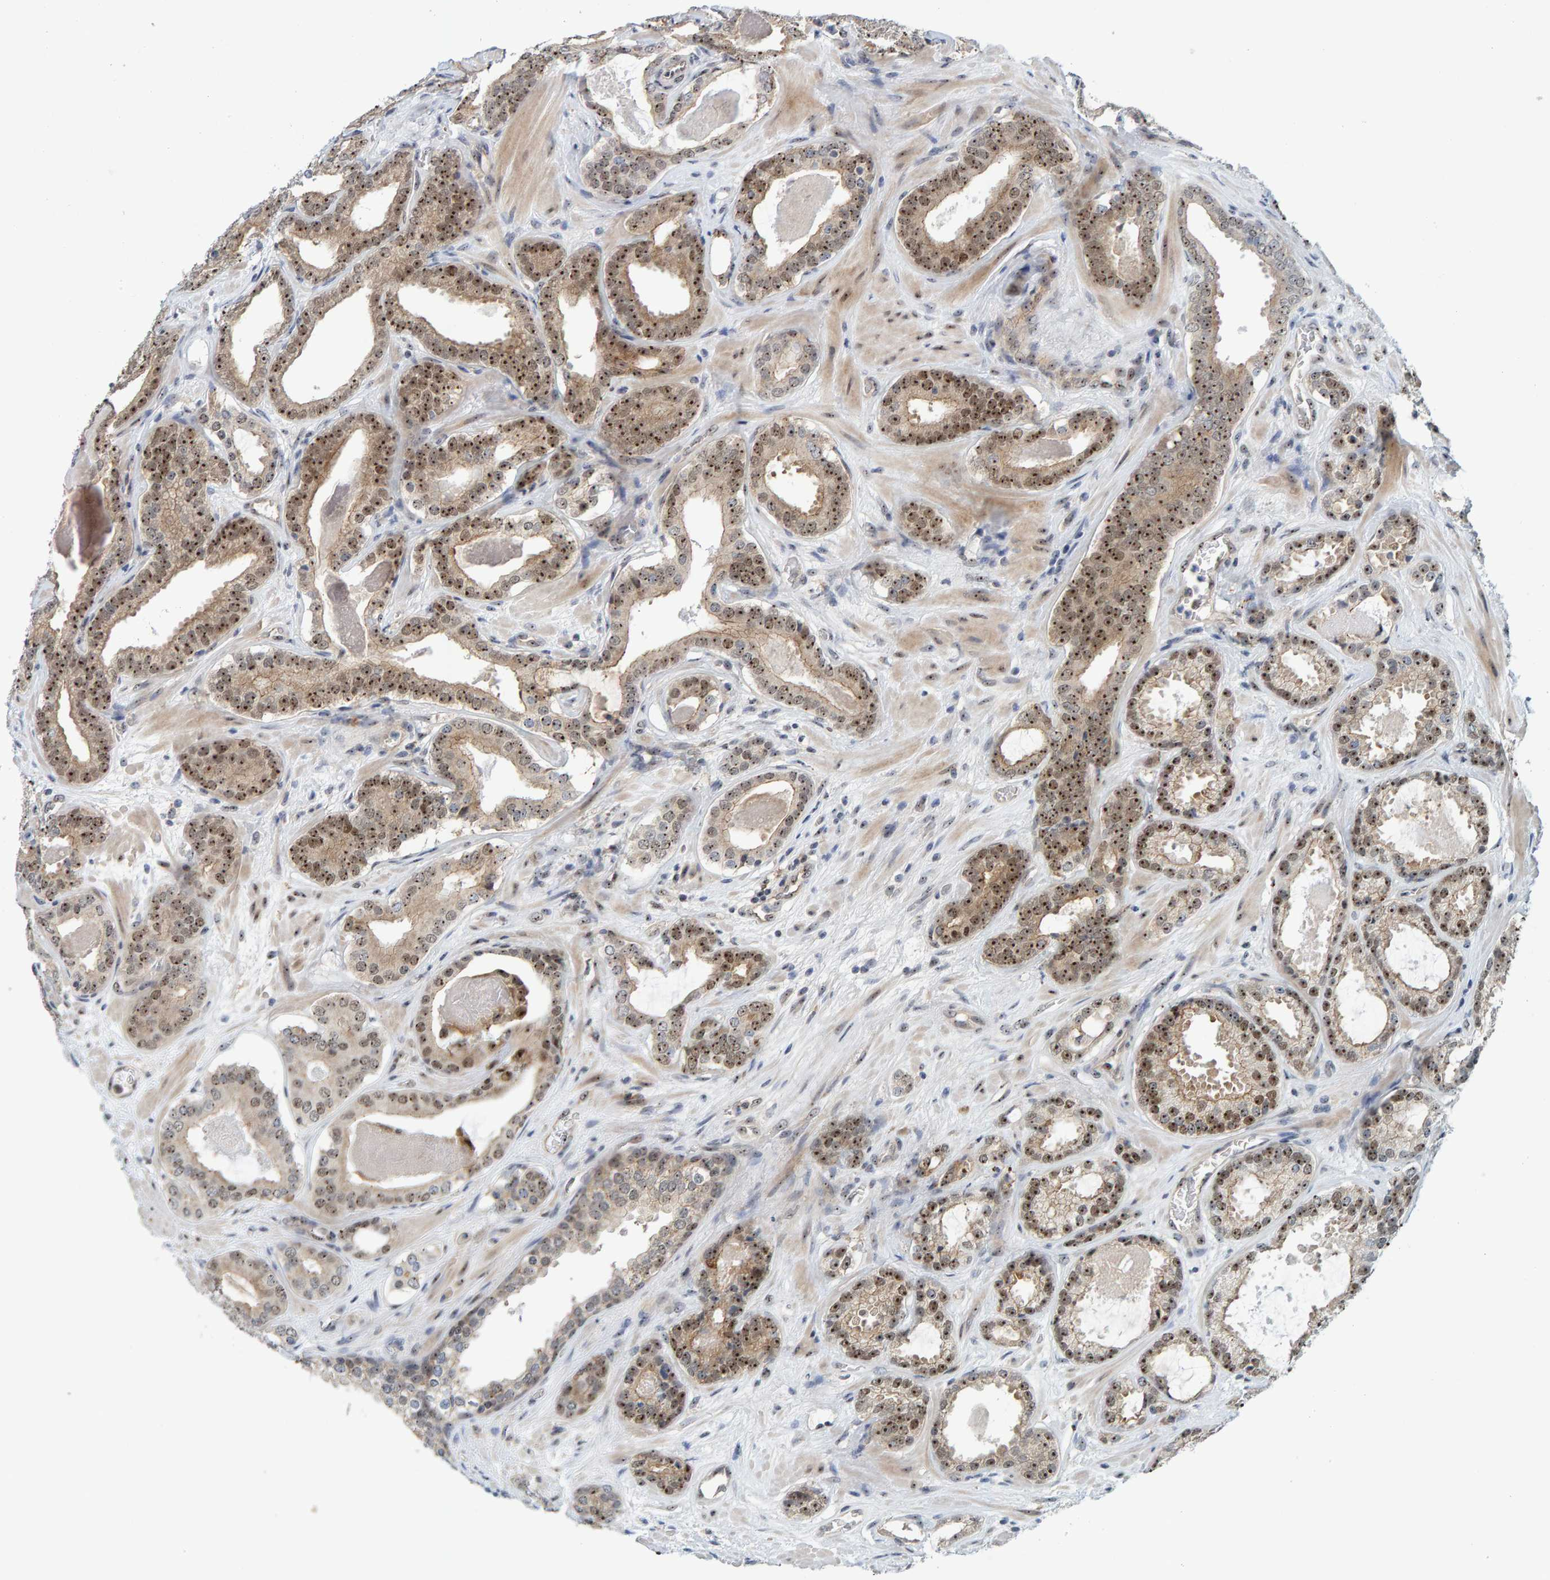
{"staining": {"intensity": "moderate", "quantity": ">75%", "location": "cytoplasmic/membranous,nuclear"}, "tissue": "prostate cancer", "cell_type": "Tumor cells", "image_type": "cancer", "snomed": [{"axis": "morphology", "description": "Adenocarcinoma, High grade"}, {"axis": "topography", "description": "Prostate"}], "caption": "IHC (DAB) staining of human prostate cancer (adenocarcinoma (high-grade)) reveals moderate cytoplasmic/membranous and nuclear protein expression in approximately >75% of tumor cells.", "gene": "POLR1E", "patient": {"sex": "male", "age": 60}}